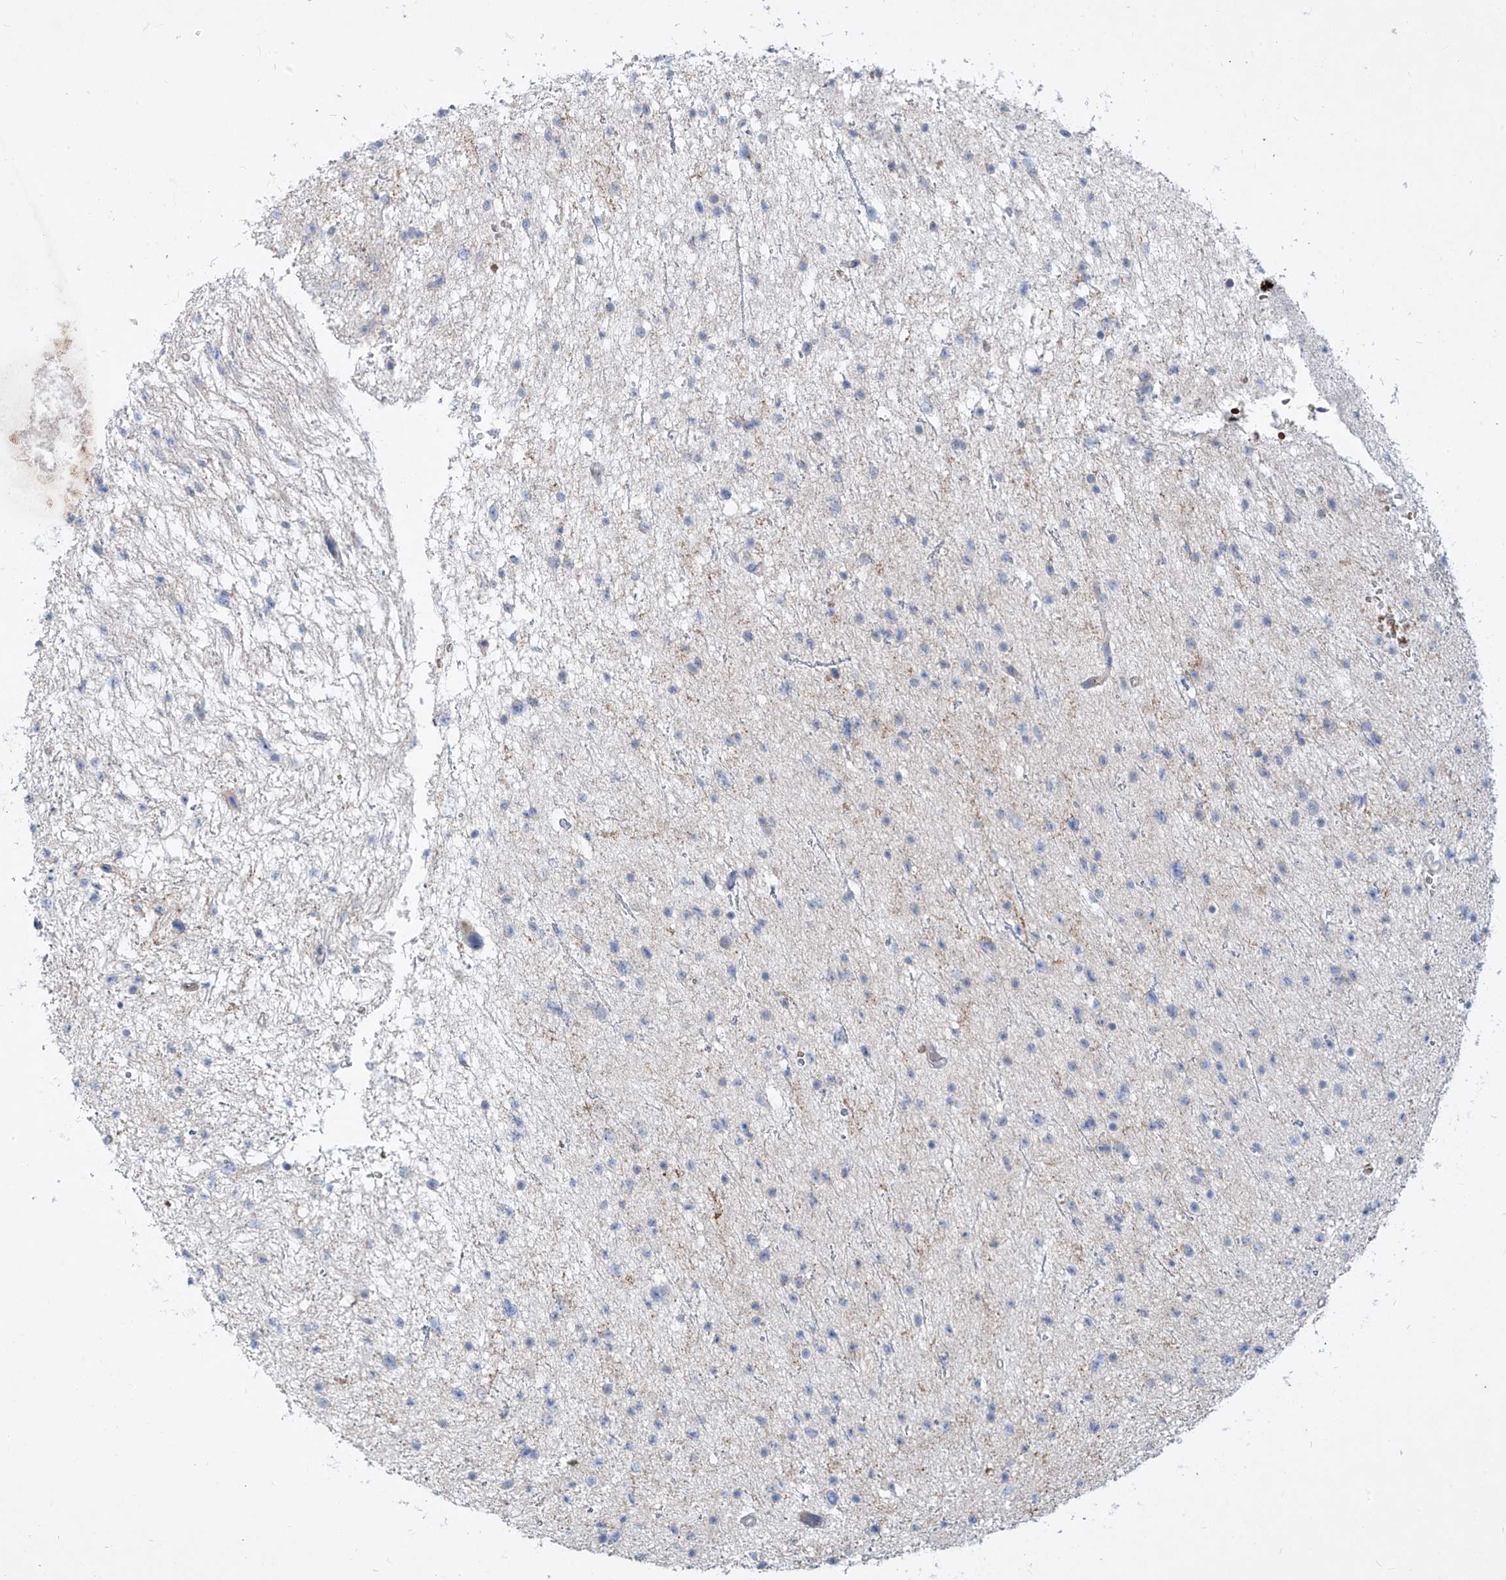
{"staining": {"intensity": "negative", "quantity": "none", "location": "none"}, "tissue": "glioma", "cell_type": "Tumor cells", "image_type": "cancer", "snomed": [{"axis": "morphology", "description": "Glioma, malignant, Low grade"}, {"axis": "topography", "description": "Brain"}], "caption": "Tumor cells are negative for brown protein staining in glioma.", "gene": "DGKQ", "patient": {"sex": "female", "age": 37}}